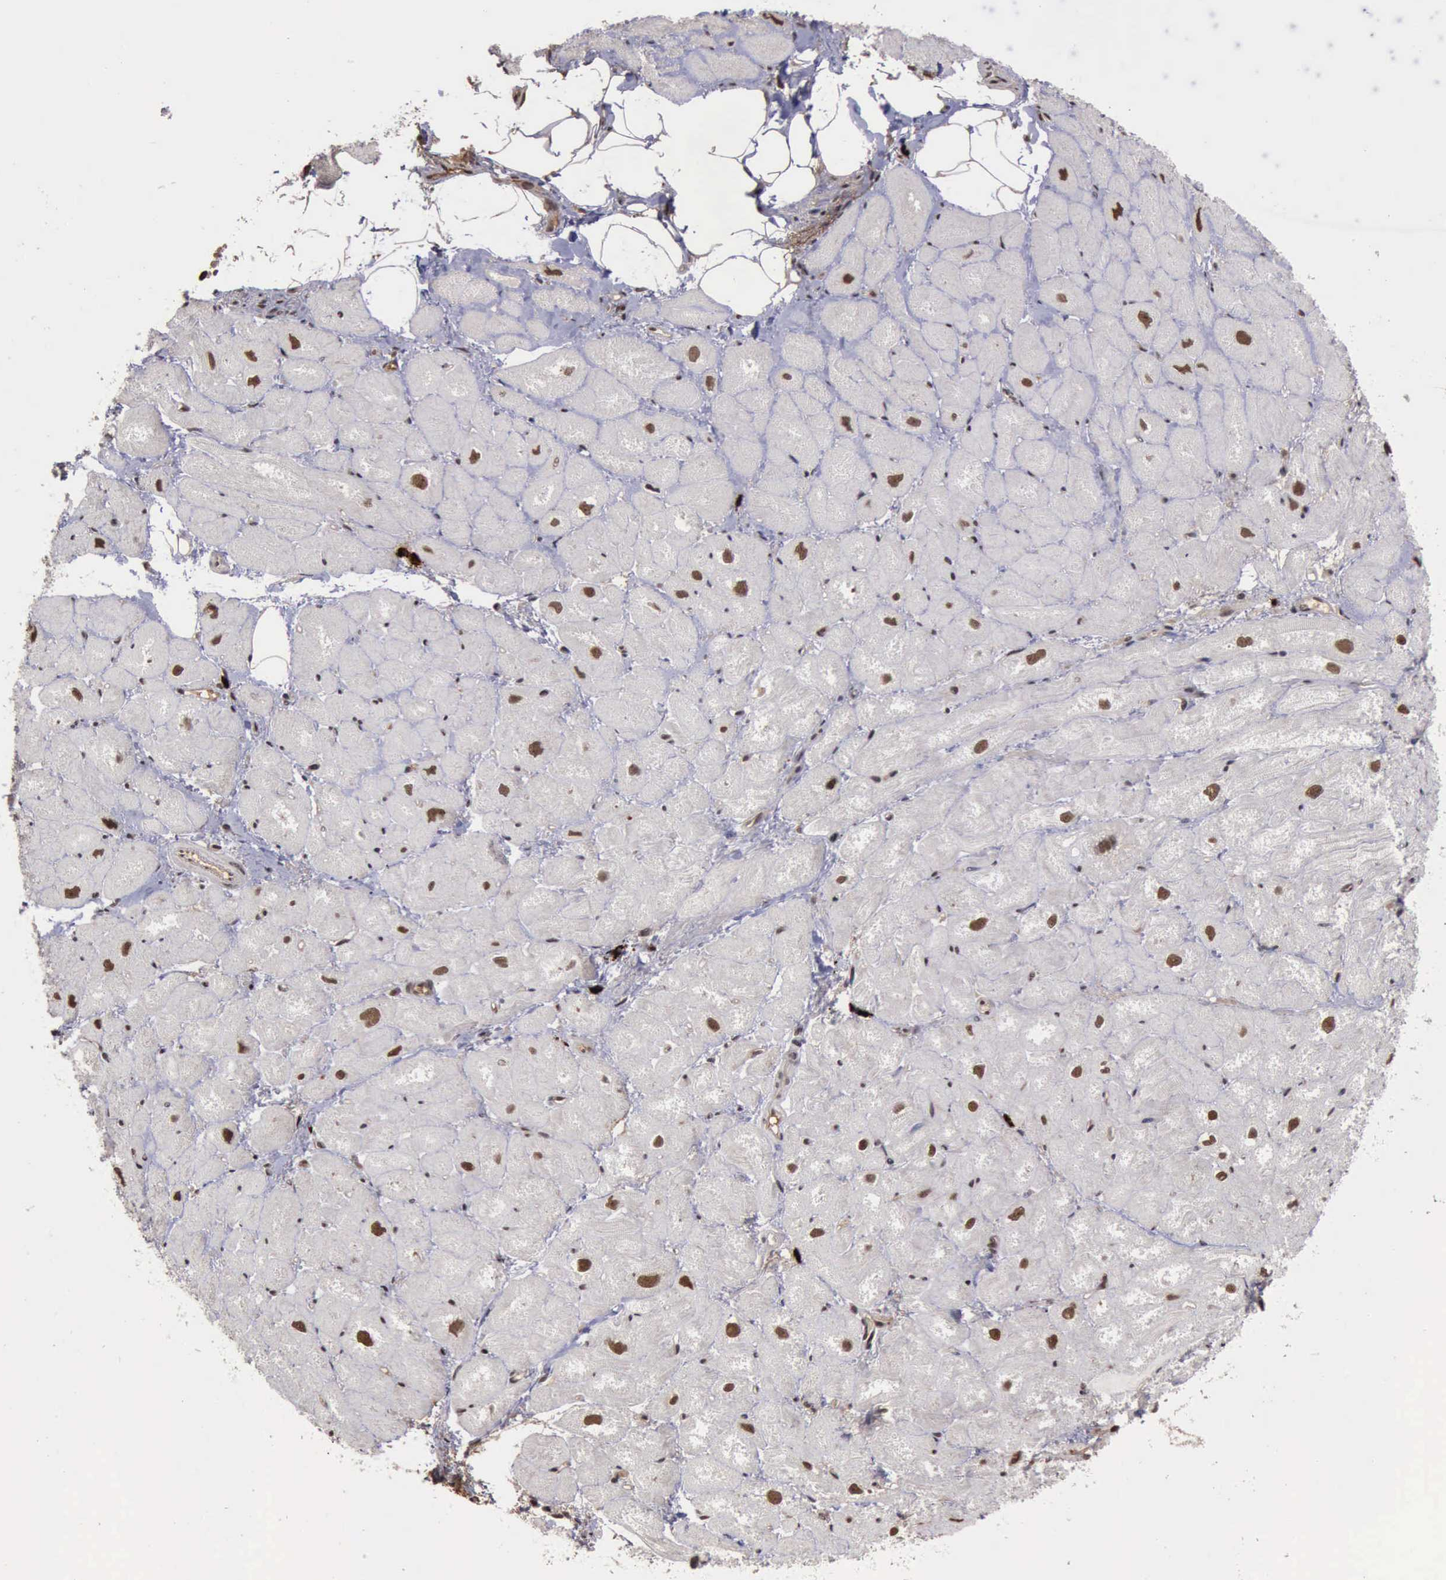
{"staining": {"intensity": "strong", "quantity": ">75%", "location": "nuclear"}, "tissue": "heart muscle", "cell_type": "Cardiomyocytes", "image_type": "normal", "snomed": [{"axis": "morphology", "description": "Normal tissue, NOS"}, {"axis": "topography", "description": "Heart"}], "caption": "Unremarkable heart muscle displays strong nuclear positivity in approximately >75% of cardiomyocytes, visualized by immunohistochemistry.", "gene": "TRMT2A", "patient": {"sex": "male", "age": 49}}